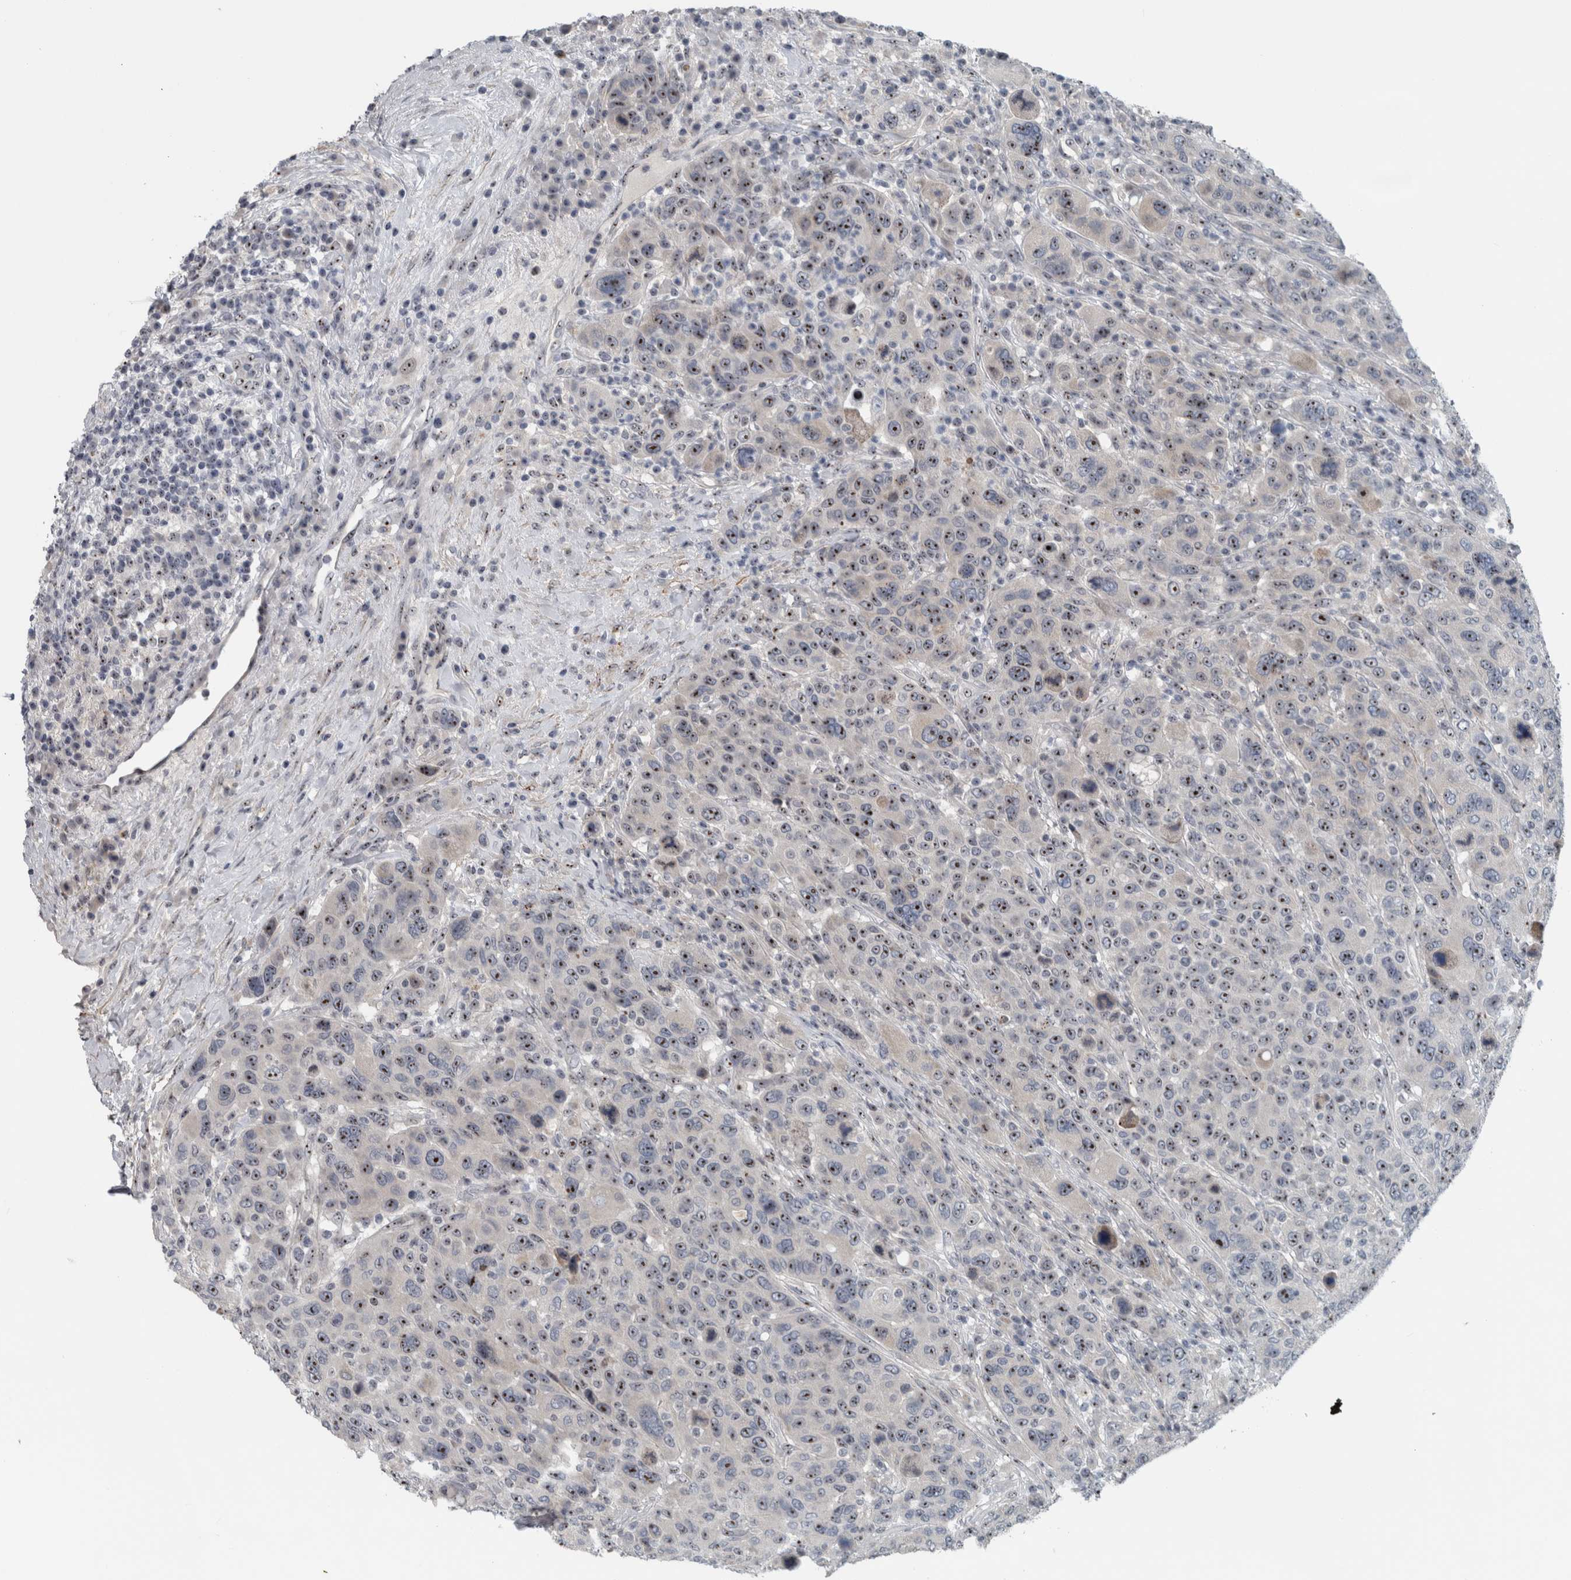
{"staining": {"intensity": "moderate", "quantity": ">75%", "location": "nuclear"}, "tissue": "breast cancer", "cell_type": "Tumor cells", "image_type": "cancer", "snomed": [{"axis": "morphology", "description": "Duct carcinoma"}, {"axis": "topography", "description": "Breast"}], "caption": "The immunohistochemical stain labels moderate nuclear positivity in tumor cells of breast cancer tissue.", "gene": "UTP6", "patient": {"sex": "female", "age": 37}}